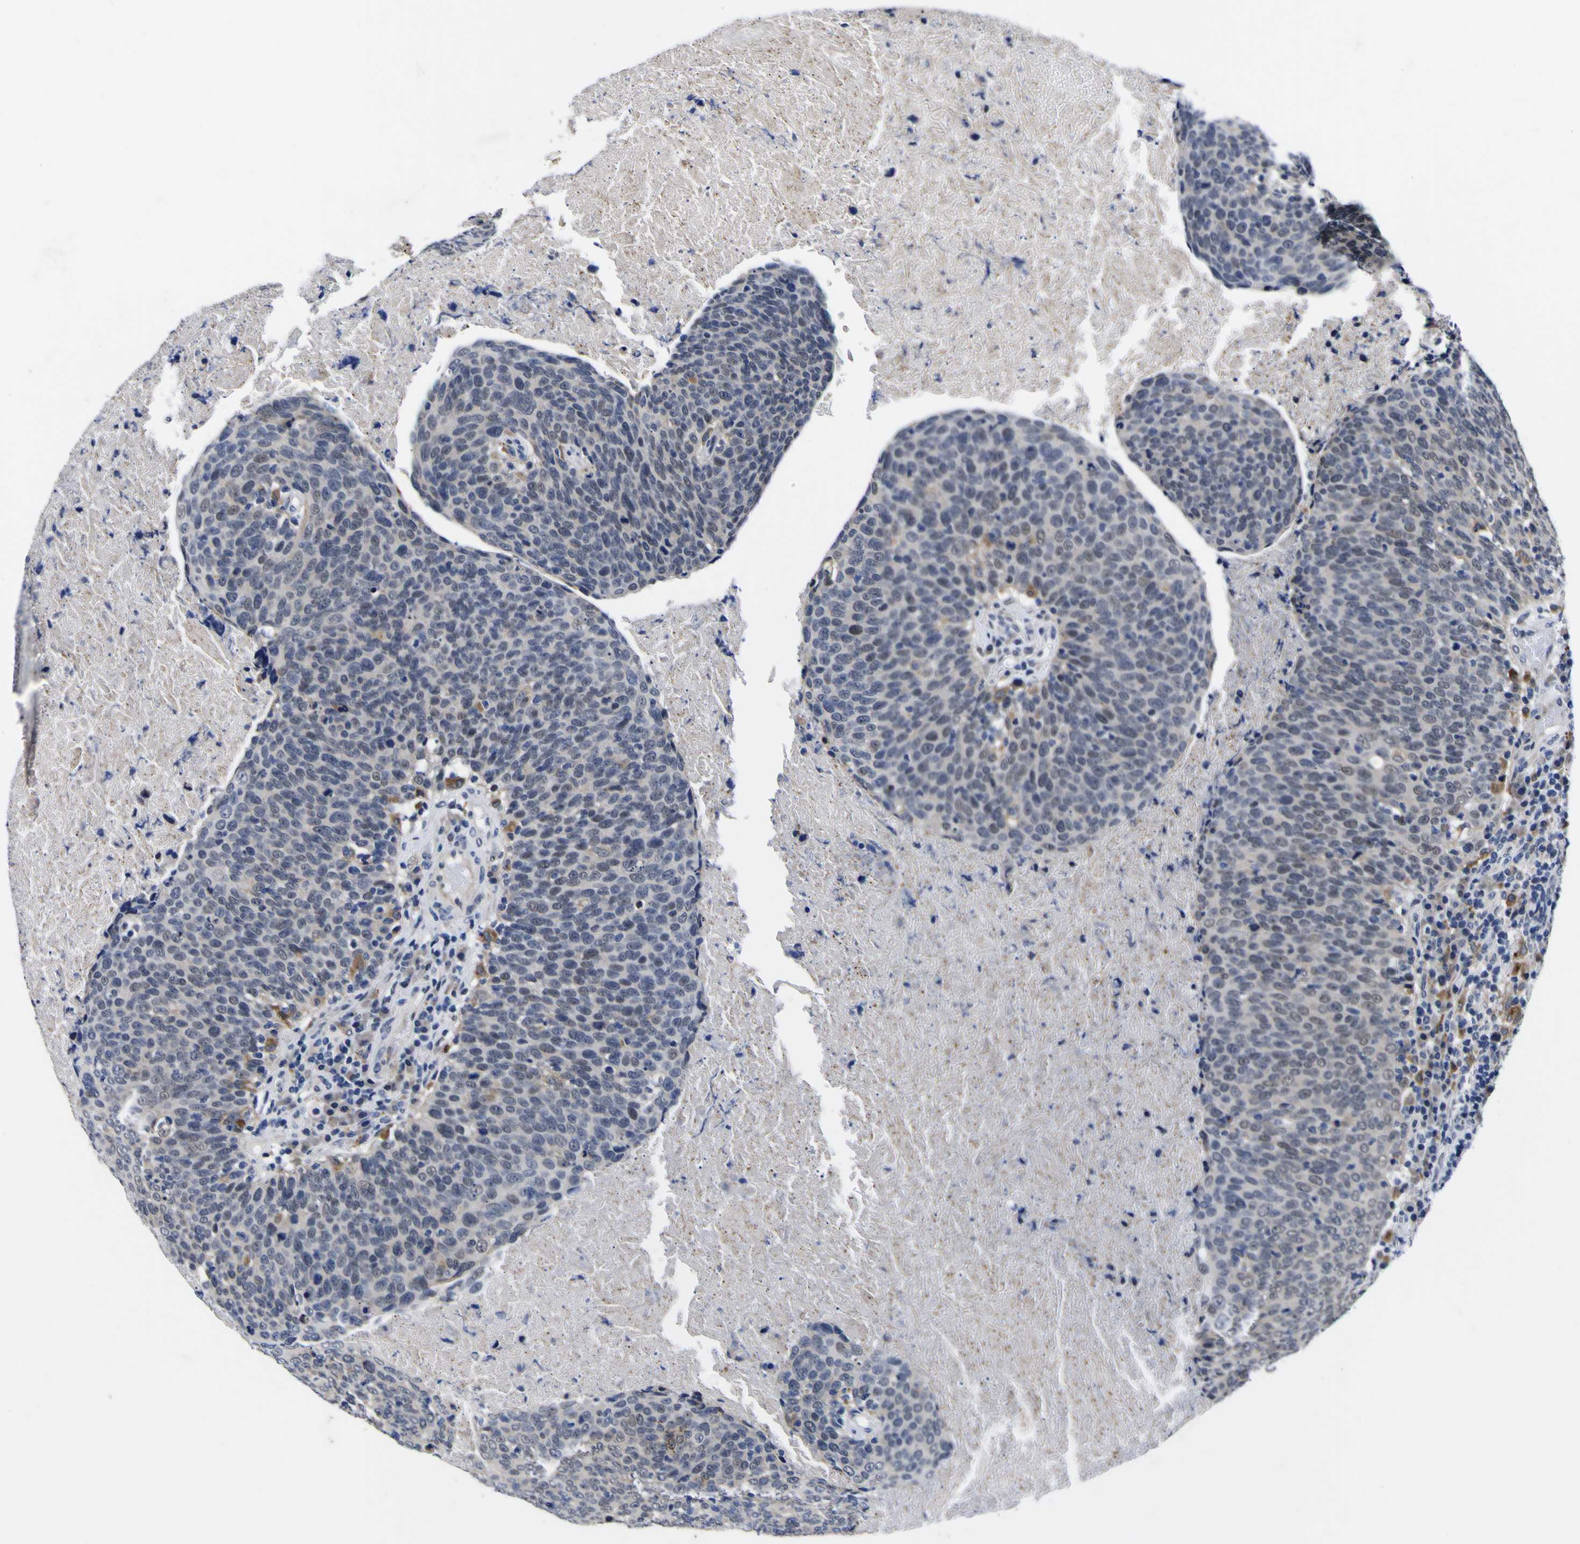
{"staining": {"intensity": "weak", "quantity": "<25%", "location": "nuclear"}, "tissue": "head and neck cancer", "cell_type": "Tumor cells", "image_type": "cancer", "snomed": [{"axis": "morphology", "description": "Squamous cell carcinoma, NOS"}, {"axis": "morphology", "description": "Squamous cell carcinoma, metastatic, NOS"}, {"axis": "topography", "description": "Lymph node"}, {"axis": "topography", "description": "Head-Neck"}], "caption": "Immunohistochemistry (IHC) photomicrograph of human head and neck cancer (metastatic squamous cell carcinoma) stained for a protein (brown), which displays no positivity in tumor cells.", "gene": "IGFLR1", "patient": {"sex": "male", "age": 62}}